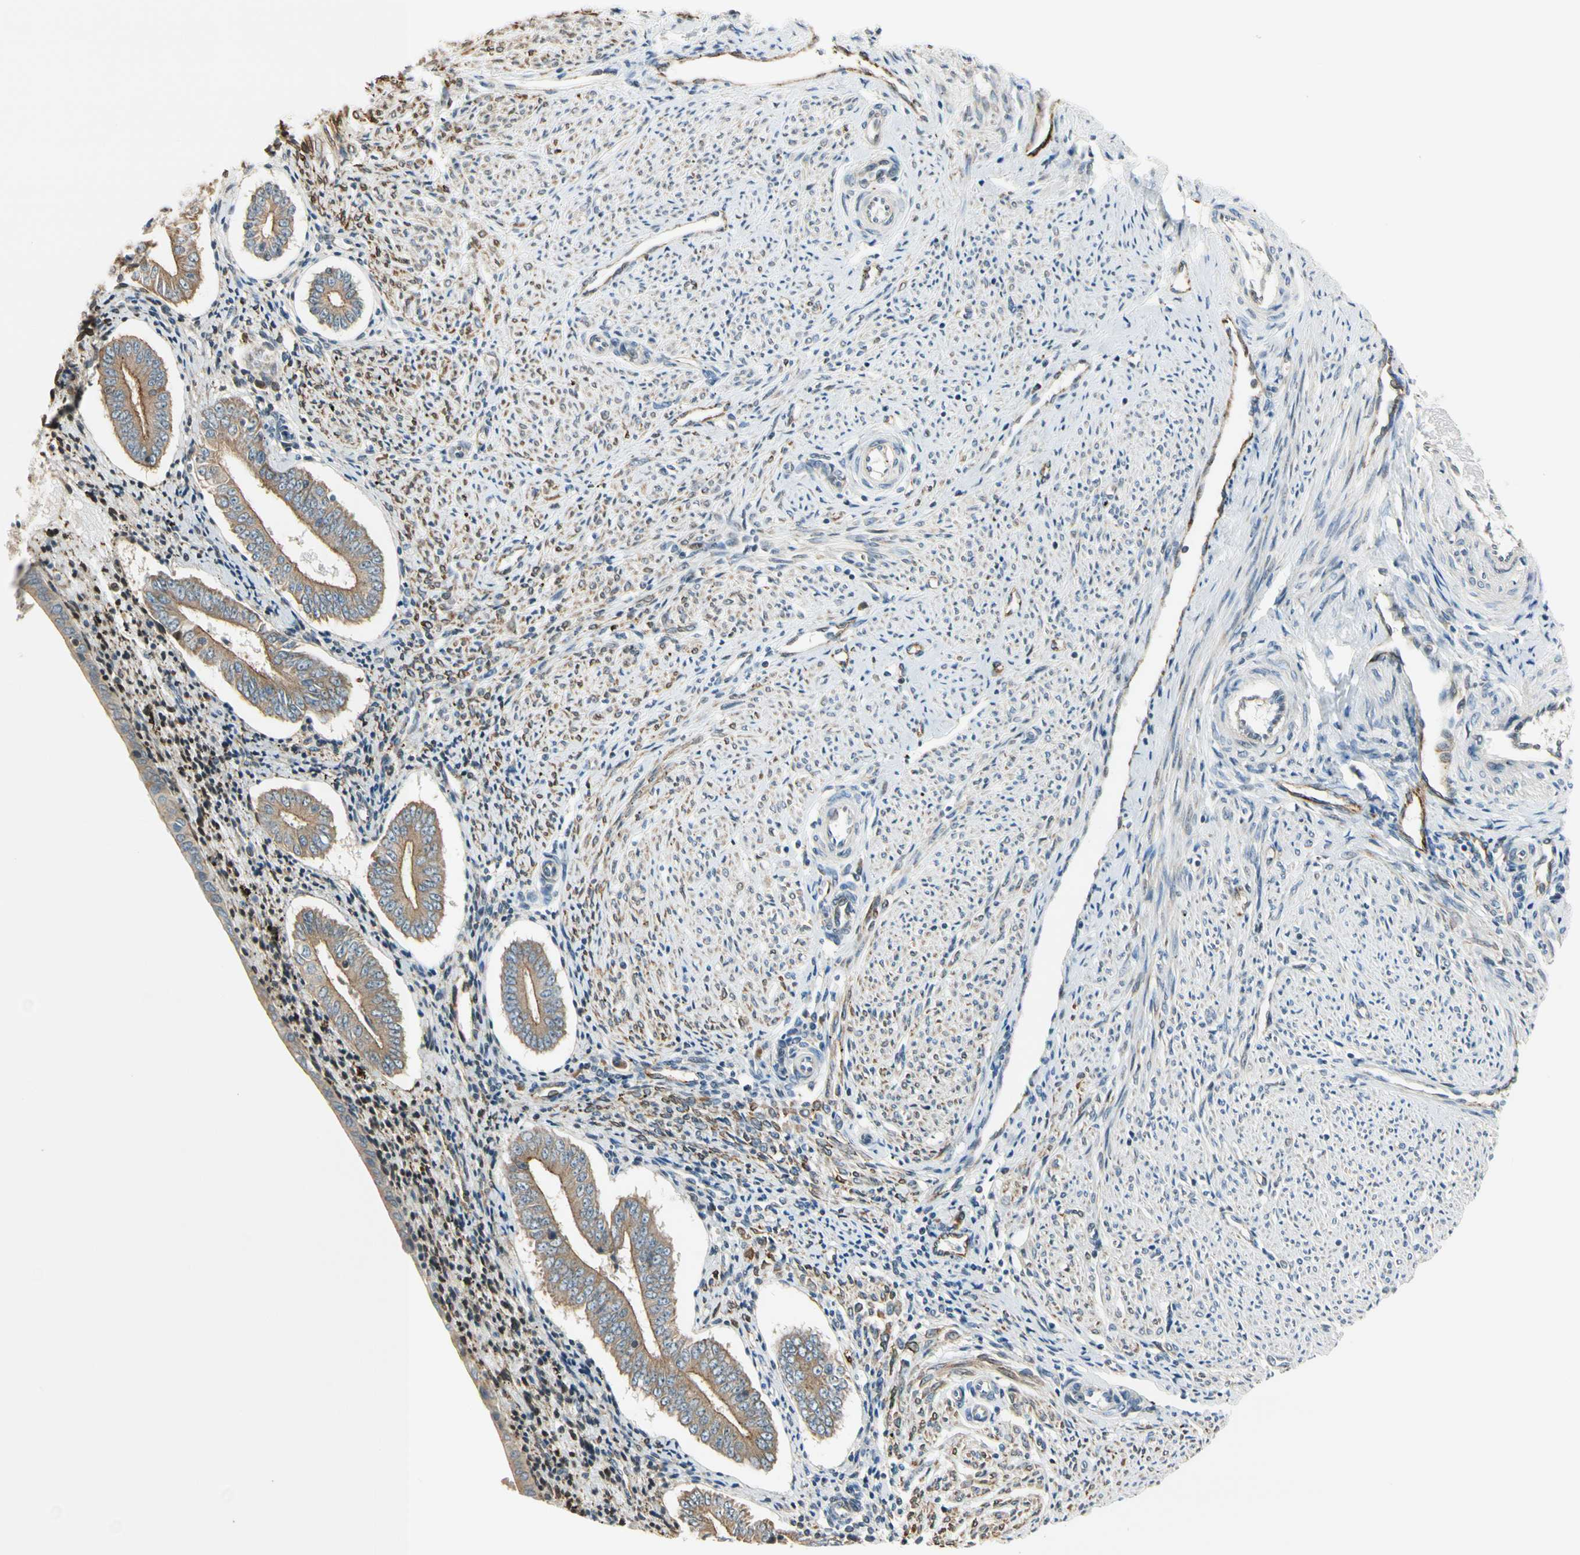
{"staining": {"intensity": "weak", "quantity": "<25%", "location": "cytoplasmic/membranous"}, "tissue": "endometrium", "cell_type": "Cells in endometrial stroma", "image_type": "normal", "snomed": [{"axis": "morphology", "description": "Normal tissue, NOS"}, {"axis": "topography", "description": "Endometrium"}], "caption": "IHC image of normal endometrium: endometrium stained with DAB exhibits no significant protein positivity in cells in endometrial stroma. (DAB immunohistochemistry with hematoxylin counter stain).", "gene": "NPDC1", "patient": {"sex": "female", "age": 42}}